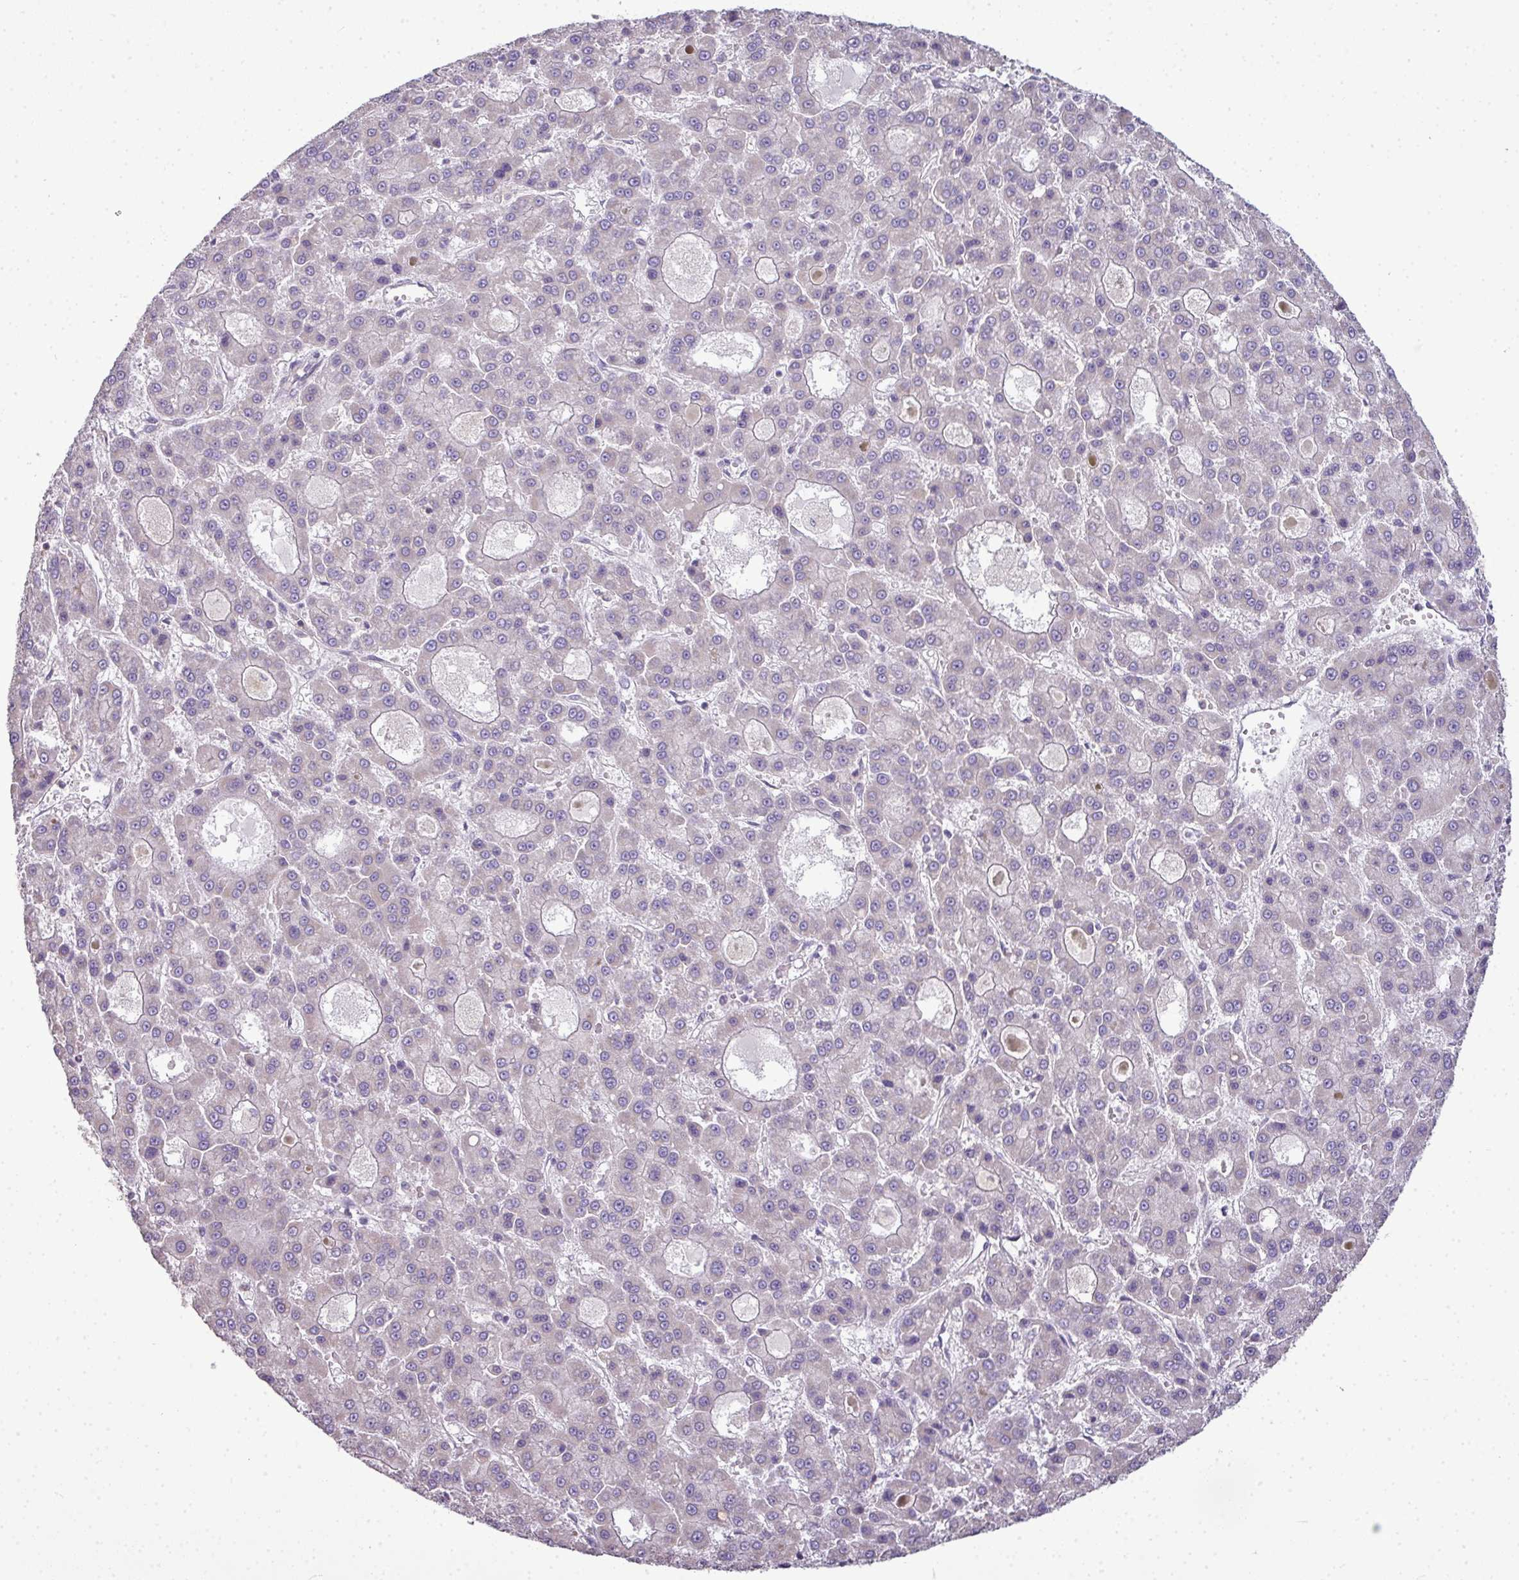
{"staining": {"intensity": "negative", "quantity": "none", "location": "none"}, "tissue": "liver cancer", "cell_type": "Tumor cells", "image_type": "cancer", "snomed": [{"axis": "morphology", "description": "Carcinoma, Hepatocellular, NOS"}, {"axis": "topography", "description": "Liver"}], "caption": "DAB immunohistochemical staining of human liver cancer reveals no significant staining in tumor cells. The staining was performed using DAB (3,3'-diaminobenzidine) to visualize the protein expression in brown, while the nuclei were stained in blue with hematoxylin (Magnification: 20x).", "gene": "STAT5A", "patient": {"sex": "male", "age": 70}}